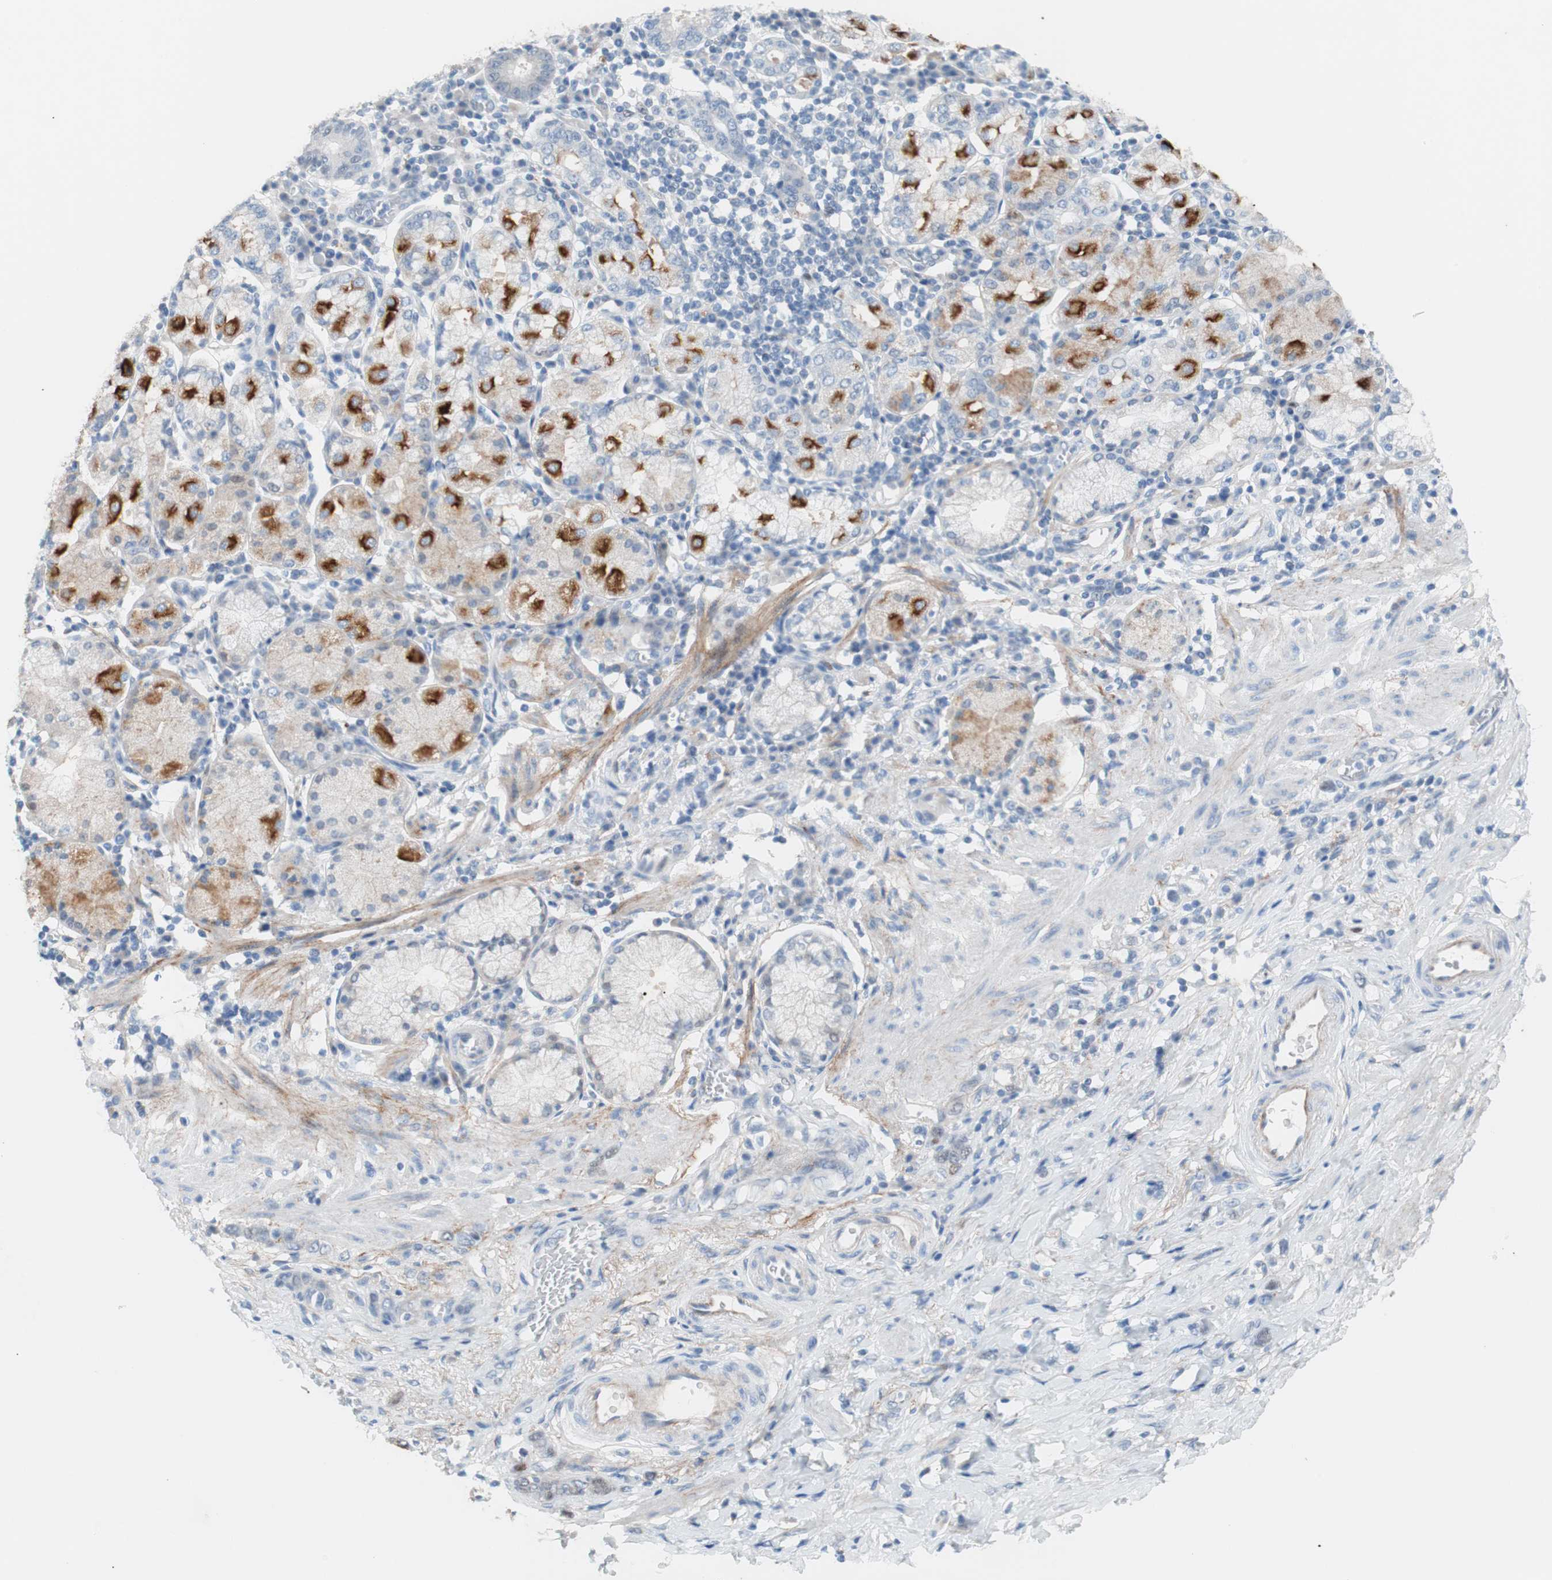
{"staining": {"intensity": "strong", "quantity": "<25%", "location": "cytoplasmic/membranous"}, "tissue": "stomach cancer", "cell_type": "Tumor cells", "image_type": "cancer", "snomed": [{"axis": "morphology", "description": "Adenocarcinoma, NOS"}, {"axis": "topography", "description": "Stomach"}], "caption": "Protein staining of adenocarcinoma (stomach) tissue exhibits strong cytoplasmic/membranous staining in approximately <25% of tumor cells. (brown staining indicates protein expression, while blue staining denotes nuclei).", "gene": "FOSL1", "patient": {"sex": "male", "age": 82}}